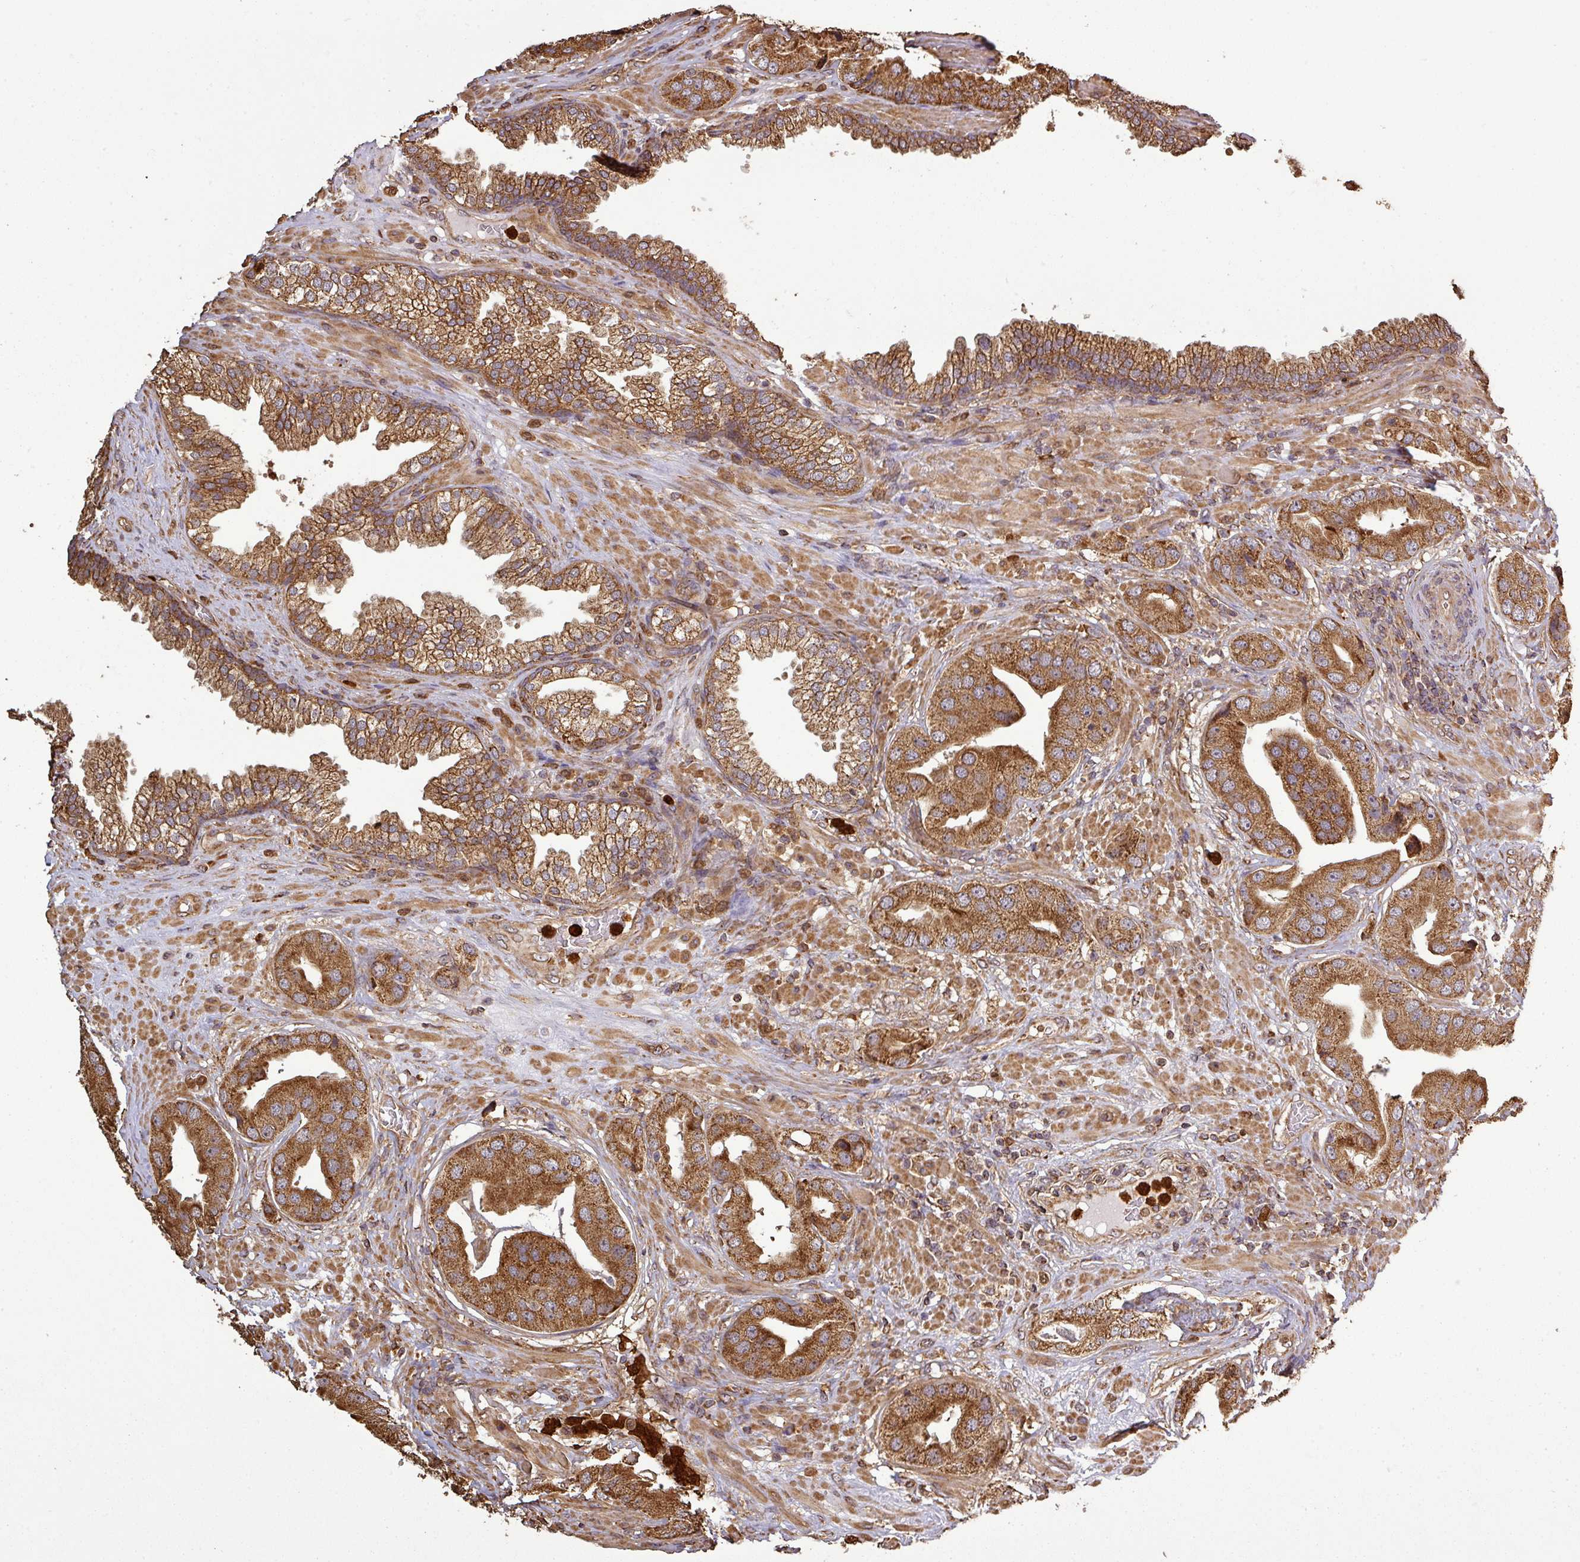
{"staining": {"intensity": "strong", "quantity": ">75%", "location": "cytoplasmic/membranous"}, "tissue": "prostate cancer", "cell_type": "Tumor cells", "image_type": "cancer", "snomed": [{"axis": "morphology", "description": "Adenocarcinoma, High grade"}, {"axis": "topography", "description": "Prostate"}], "caption": "Protein staining of prostate cancer tissue reveals strong cytoplasmic/membranous staining in about >75% of tumor cells.", "gene": "PLEKHM1", "patient": {"sex": "male", "age": 63}}